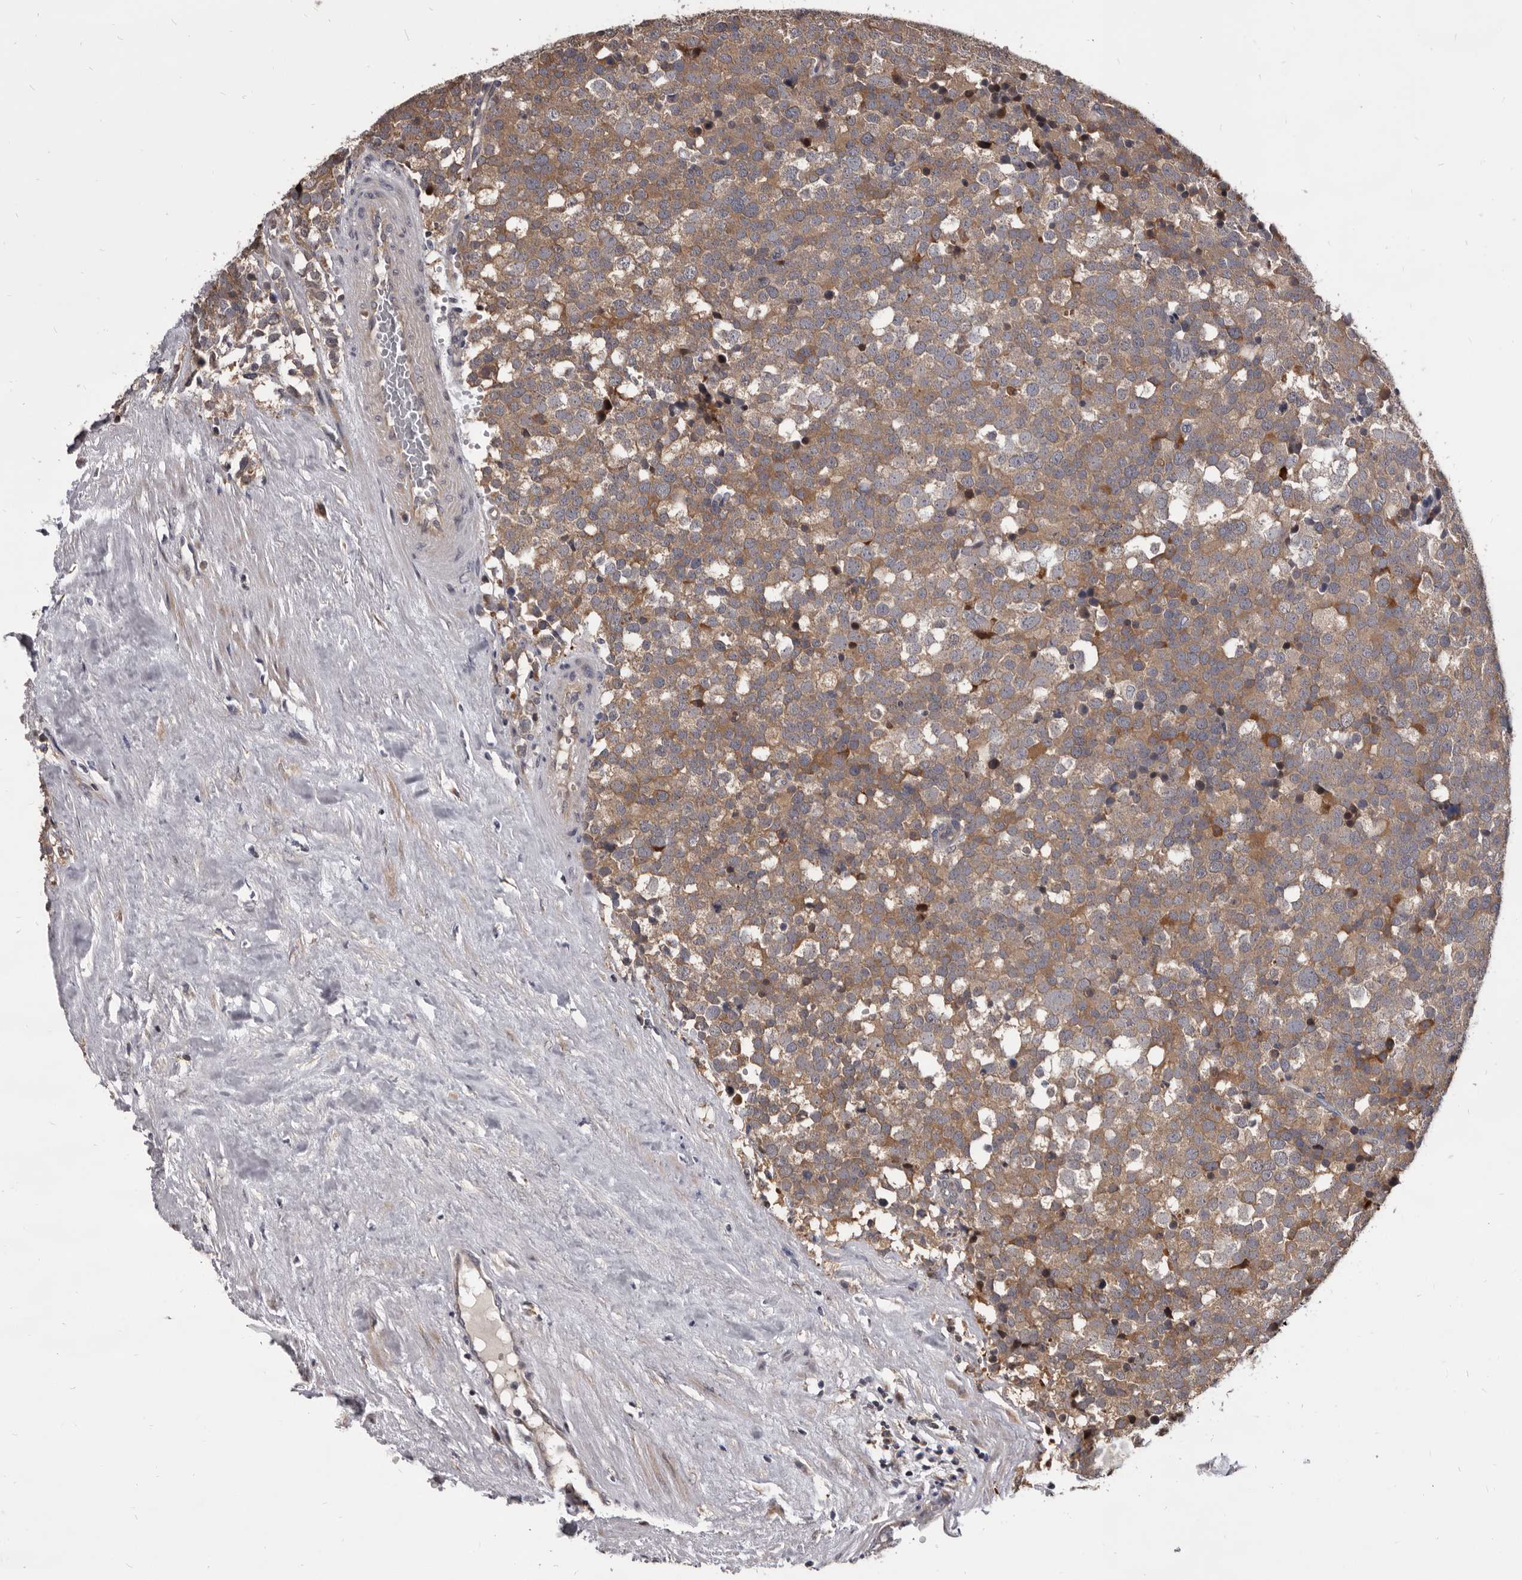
{"staining": {"intensity": "moderate", "quantity": ">75%", "location": "cytoplasmic/membranous"}, "tissue": "testis cancer", "cell_type": "Tumor cells", "image_type": "cancer", "snomed": [{"axis": "morphology", "description": "Seminoma, NOS"}, {"axis": "topography", "description": "Testis"}], "caption": "A histopathology image of human seminoma (testis) stained for a protein exhibits moderate cytoplasmic/membranous brown staining in tumor cells. (DAB = brown stain, brightfield microscopy at high magnification).", "gene": "MAP3K14", "patient": {"sex": "male", "age": 71}}